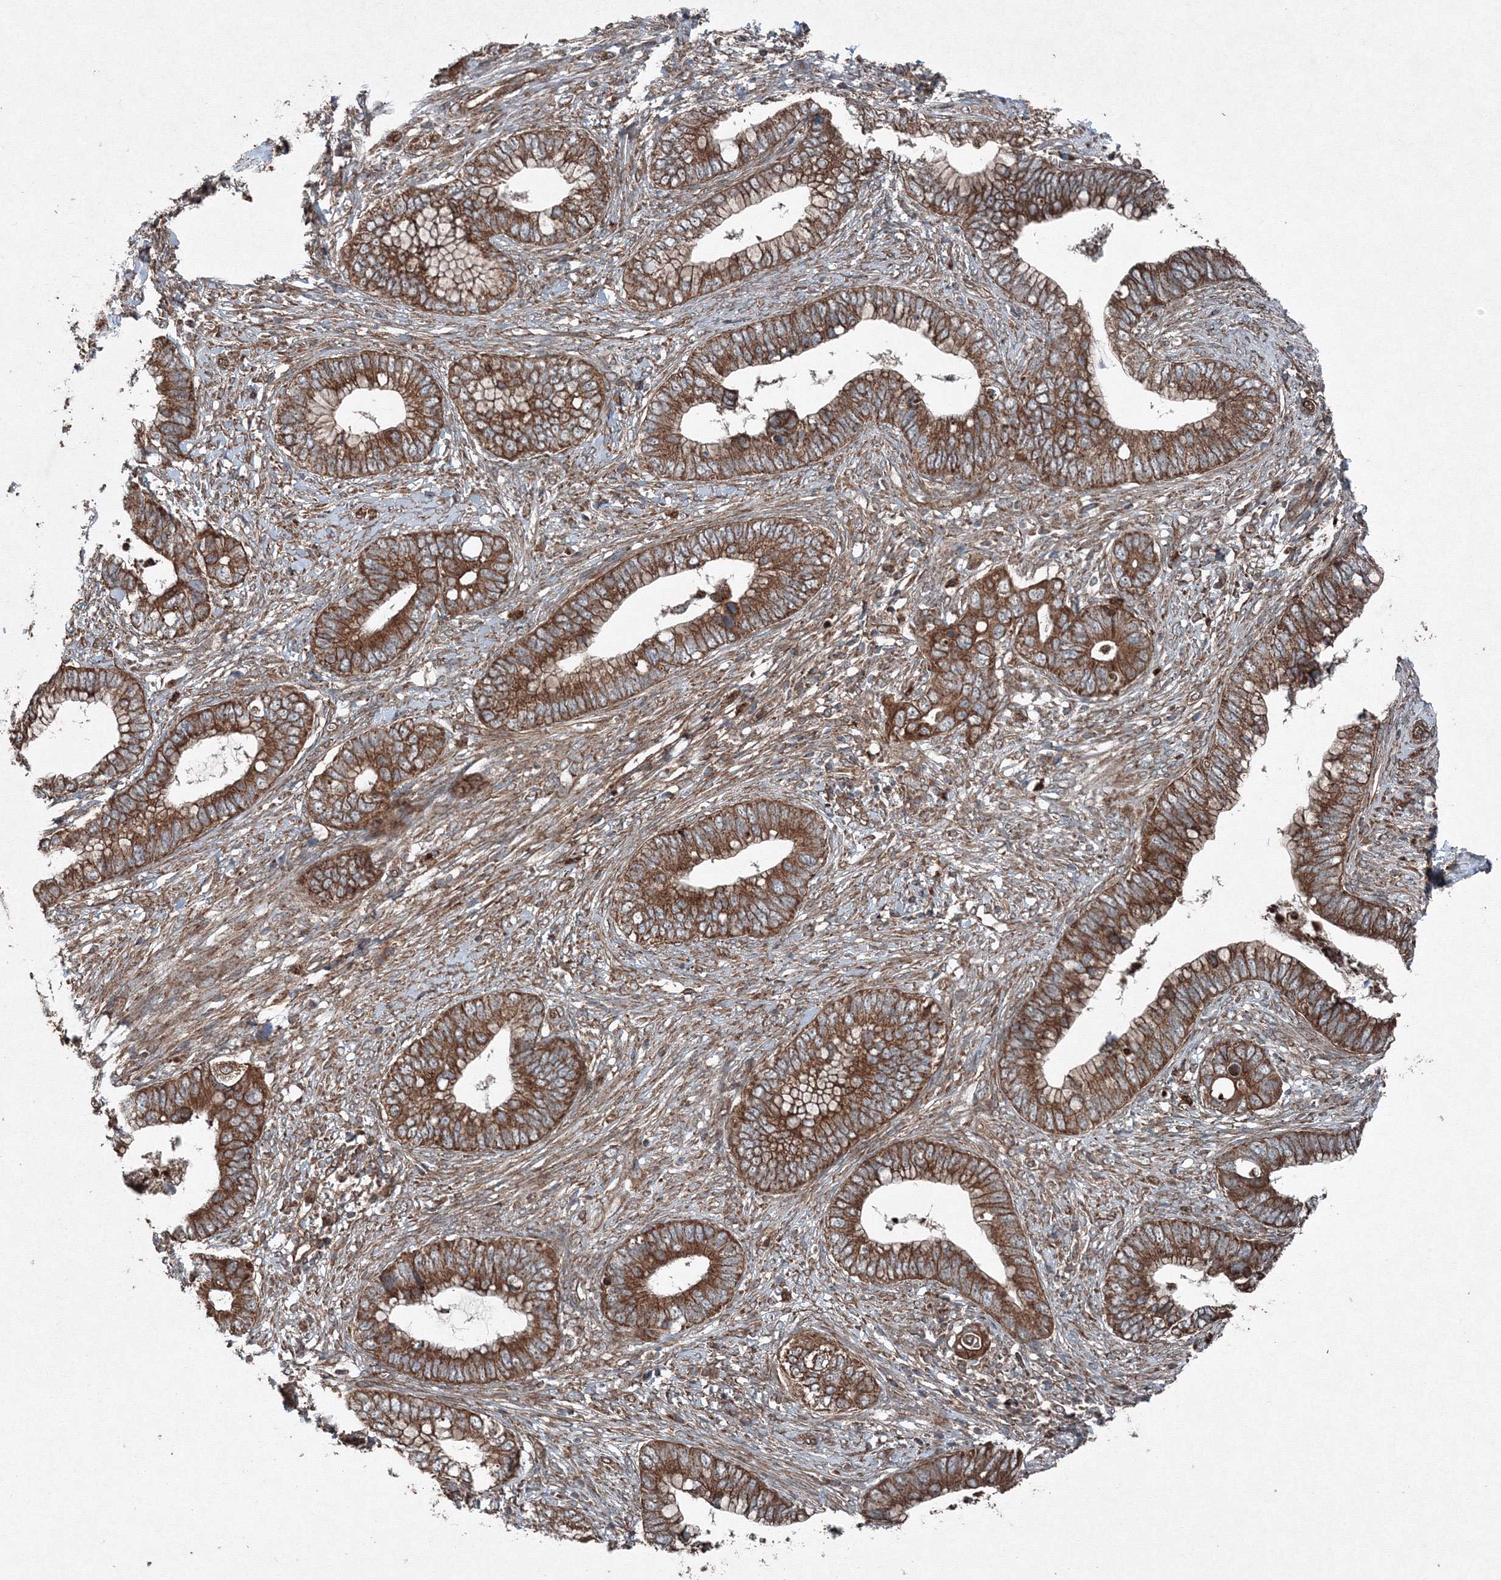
{"staining": {"intensity": "strong", "quantity": ">75%", "location": "cytoplasmic/membranous"}, "tissue": "cervical cancer", "cell_type": "Tumor cells", "image_type": "cancer", "snomed": [{"axis": "morphology", "description": "Adenocarcinoma, NOS"}, {"axis": "topography", "description": "Cervix"}], "caption": "DAB immunohistochemical staining of cervical cancer shows strong cytoplasmic/membranous protein expression in approximately >75% of tumor cells.", "gene": "COPS7B", "patient": {"sex": "female", "age": 44}}